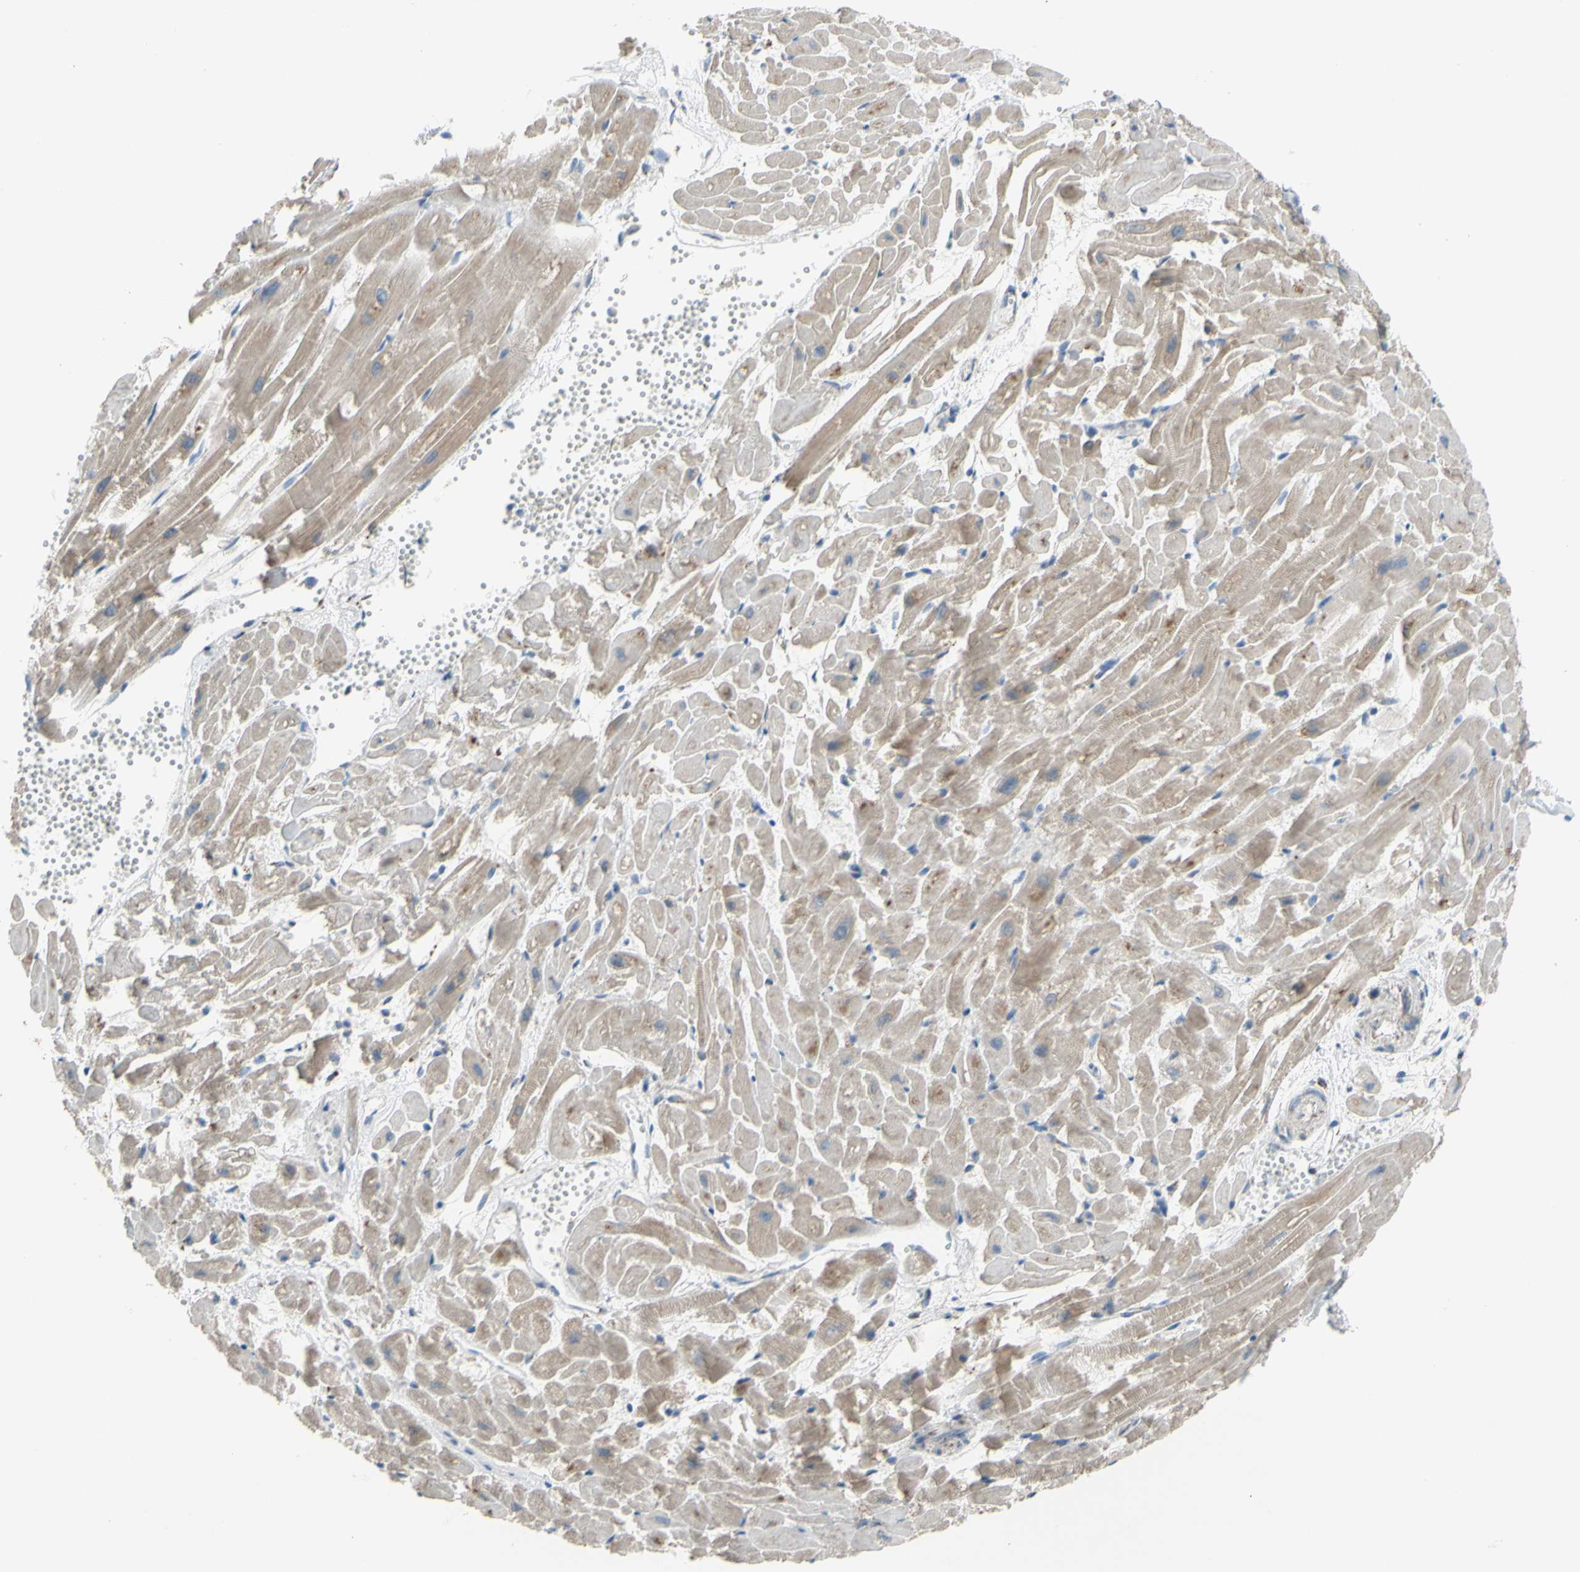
{"staining": {"intensity": "weak", "quantity": "25%-75%", "location": "cytoplasmic/membranous"}, "tissue": "heart muscle", "cell_type": "Cardiomyocytes", "image_type": "normal", "snomed": [{"axis": "morphology", "description": "Normal tissue, NOS"}, {"axis": "topography", "description": "Heart"}], "caption": "Cardiomyocytes display low levels of weak cytoplasmic/membranous positivity in about 25%-75% of cells in unremarkable human heart muscle. The staining was performed using DAB to visualize the protein expression in brown, while the nuclei were stained in blue with hematoxylin (Magnification: 20x).", "gene": "GLT8D1", "patient": {"sex": "female", "age": 19}}